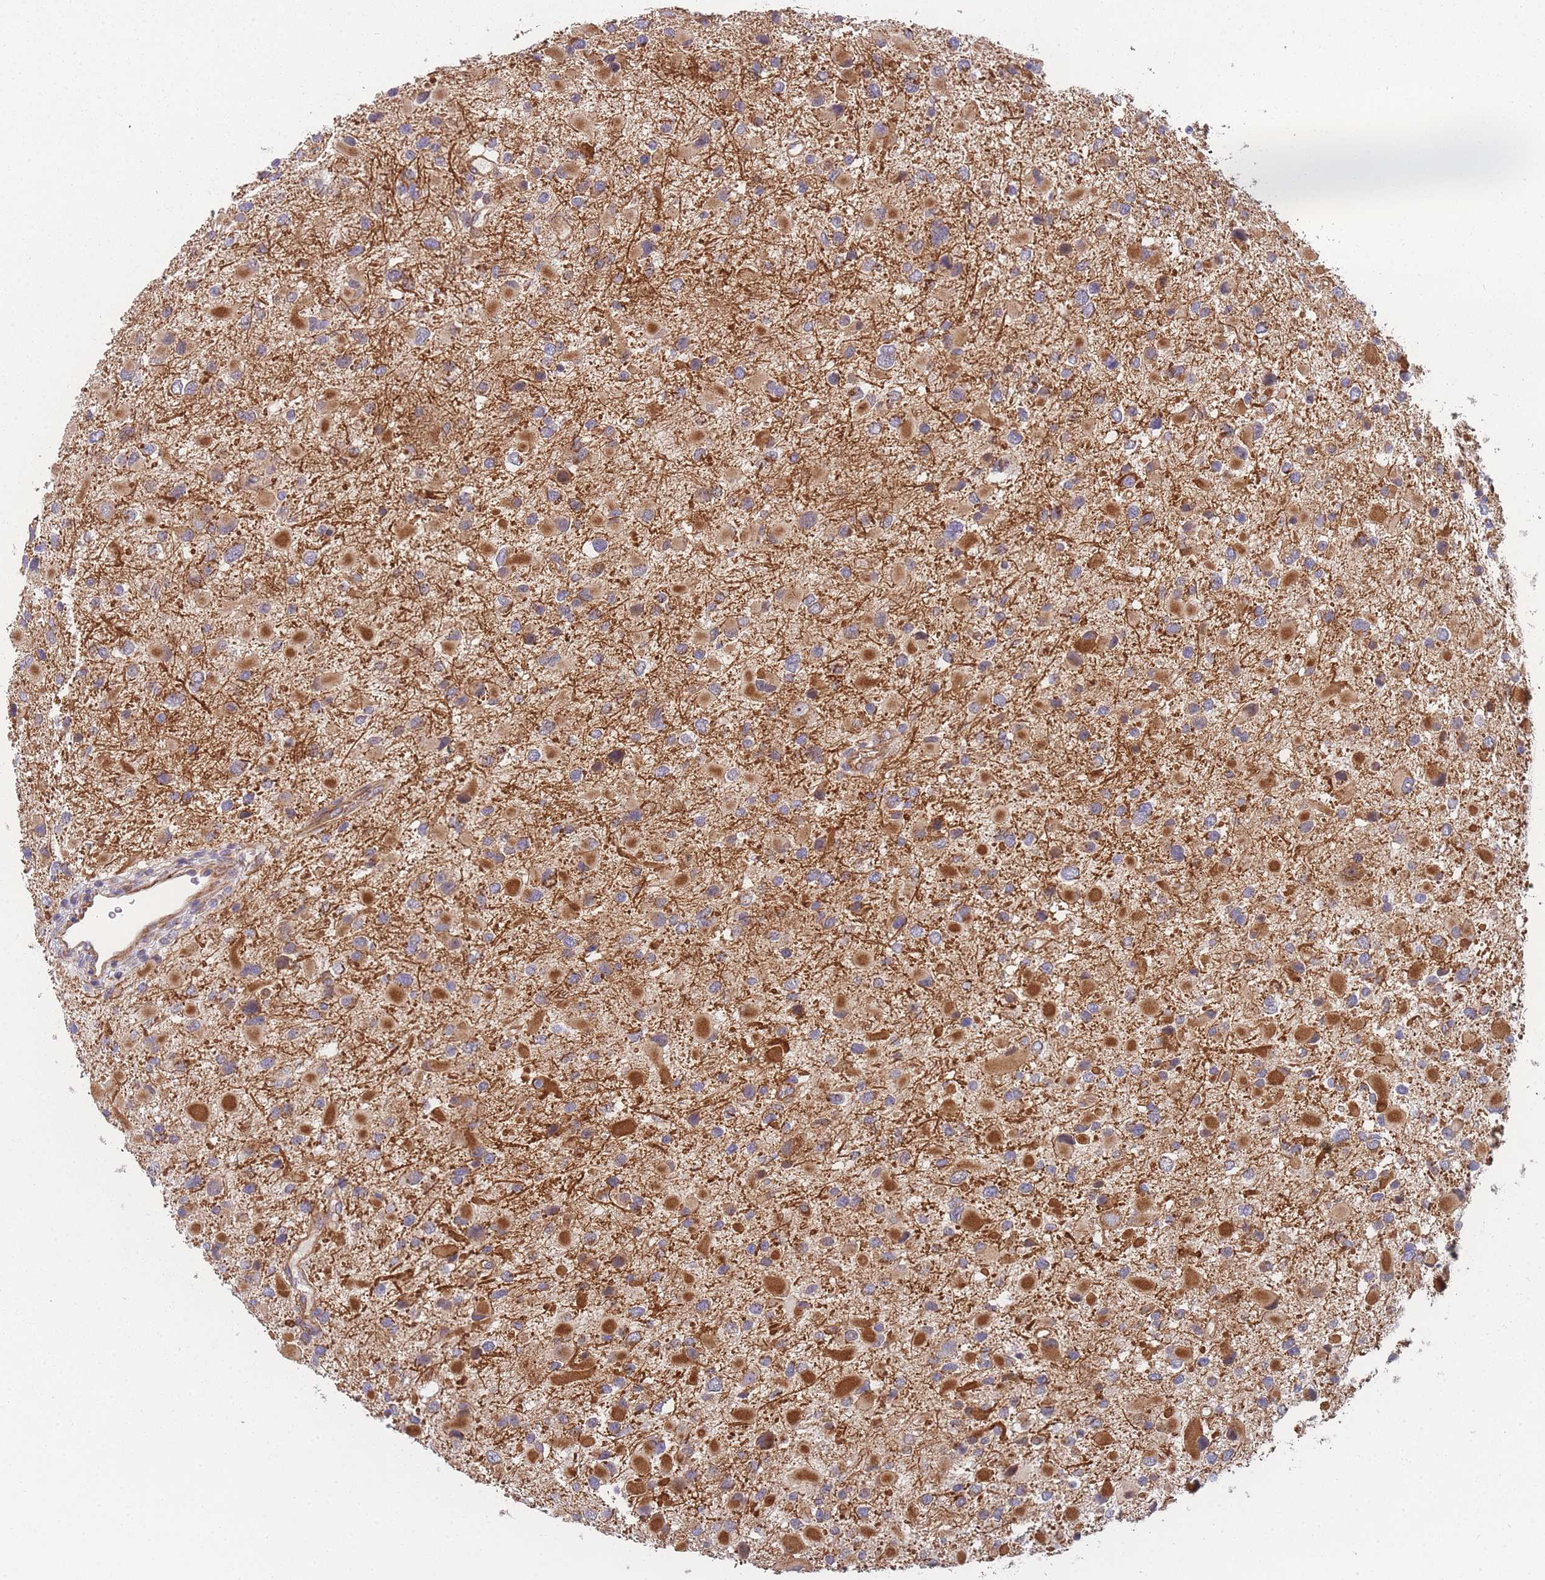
{"staining": {"intensity": "moderate", "quantity": ">75%", "location": "cytoplasmic/membranous"}, "tissue": "glioma", "cell_type": "Tumor cells", "image_type": "cancer", "snomed": [{"axis": "morphology", "description": "Glioma, malignant, Low grade"}, {"axis": "topography", "description": "Brain"}], "caption": "A brown stain shows moderate cytoplasmic/membranous positivity of a protein in glioma tumor cells.", "gene": "MTRES1", "patient": {"sex": "female", "age": 32}}